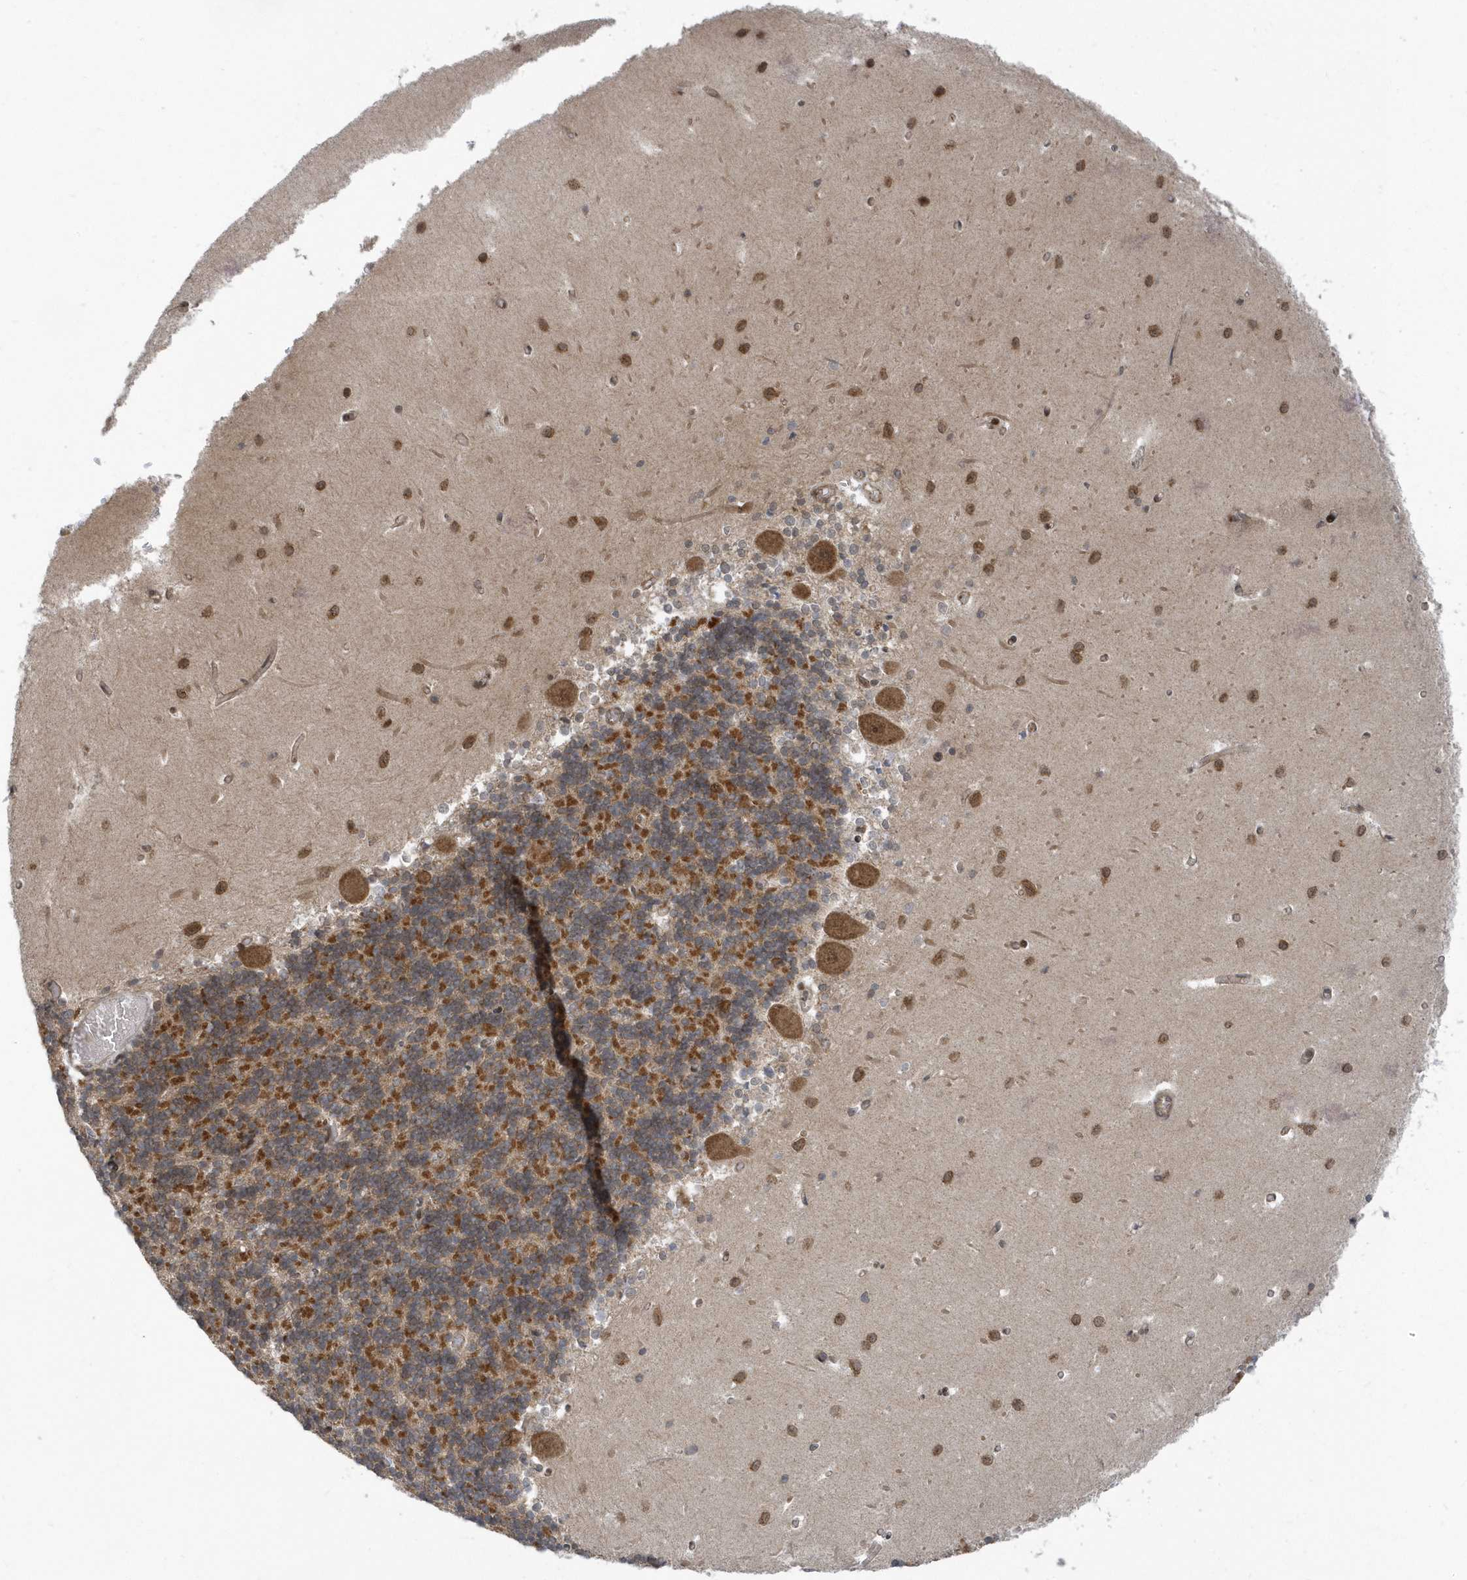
{"staining": {"intensity": "moderate", "quantity": "25%-75%", "location": "cytoplasmic/membranous"}, "tissue": "cerebellum", "cell_type": "Cells in granular layer", "image_type": "normal", "snomed": [{"axis": "morphology", "description": "Normal tissue, NOS"}, {"axis": "topography", "description": "Cerebellum"}], "caption": "Cerebellum stained for a protein (brown) reveals moderate cytoplasmic/membranous positive positivity in about 25%-75% of cells in granular layer.", "gene": "USP53", "patient": {"sex": "male", "age": 37}}